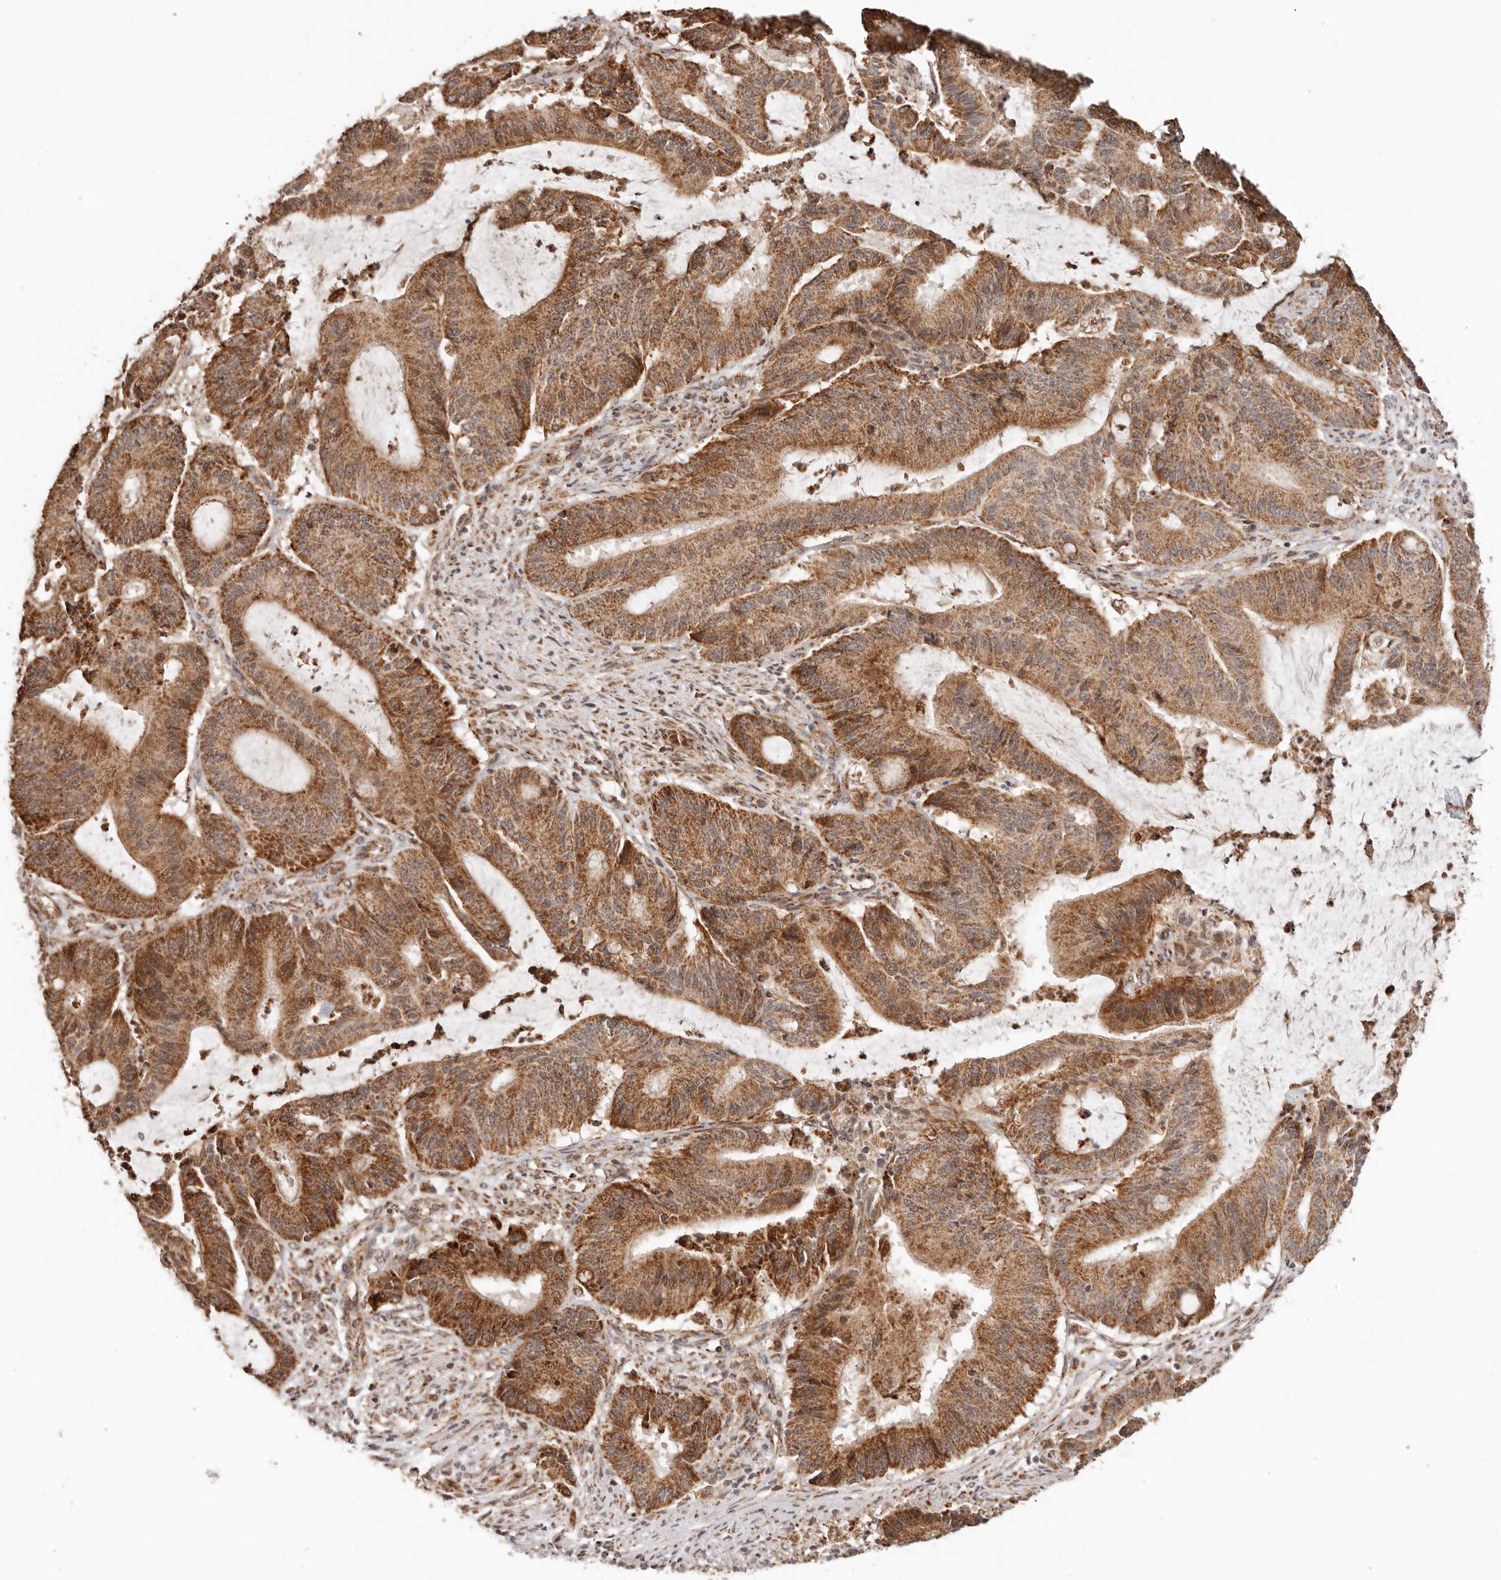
{"staining": {"intensity": "strong", "quantity": ">75%", "location": "cytoplasmic/membranous"}, "tissue": "liver cancer", "cell_type": "Tumor cells", "image_type": "cancer", "snomed": [{"axis": "morphology", "description": "Normal tissue, NOS"}, {"axis": "morphology", "description": "Cholangiocarcinoma"}, {"axis": "topography", "description": "Liver"}, {"axis": "topography", "description": "Peripheral nerve tissue"}], "caption": "Human cholangiocarcinoma (liver) stained with a protein marker exhibits strong staining in tumor cells.", "gene": "NDUFB11", "patient": {"sex": "female", "age": 73}}